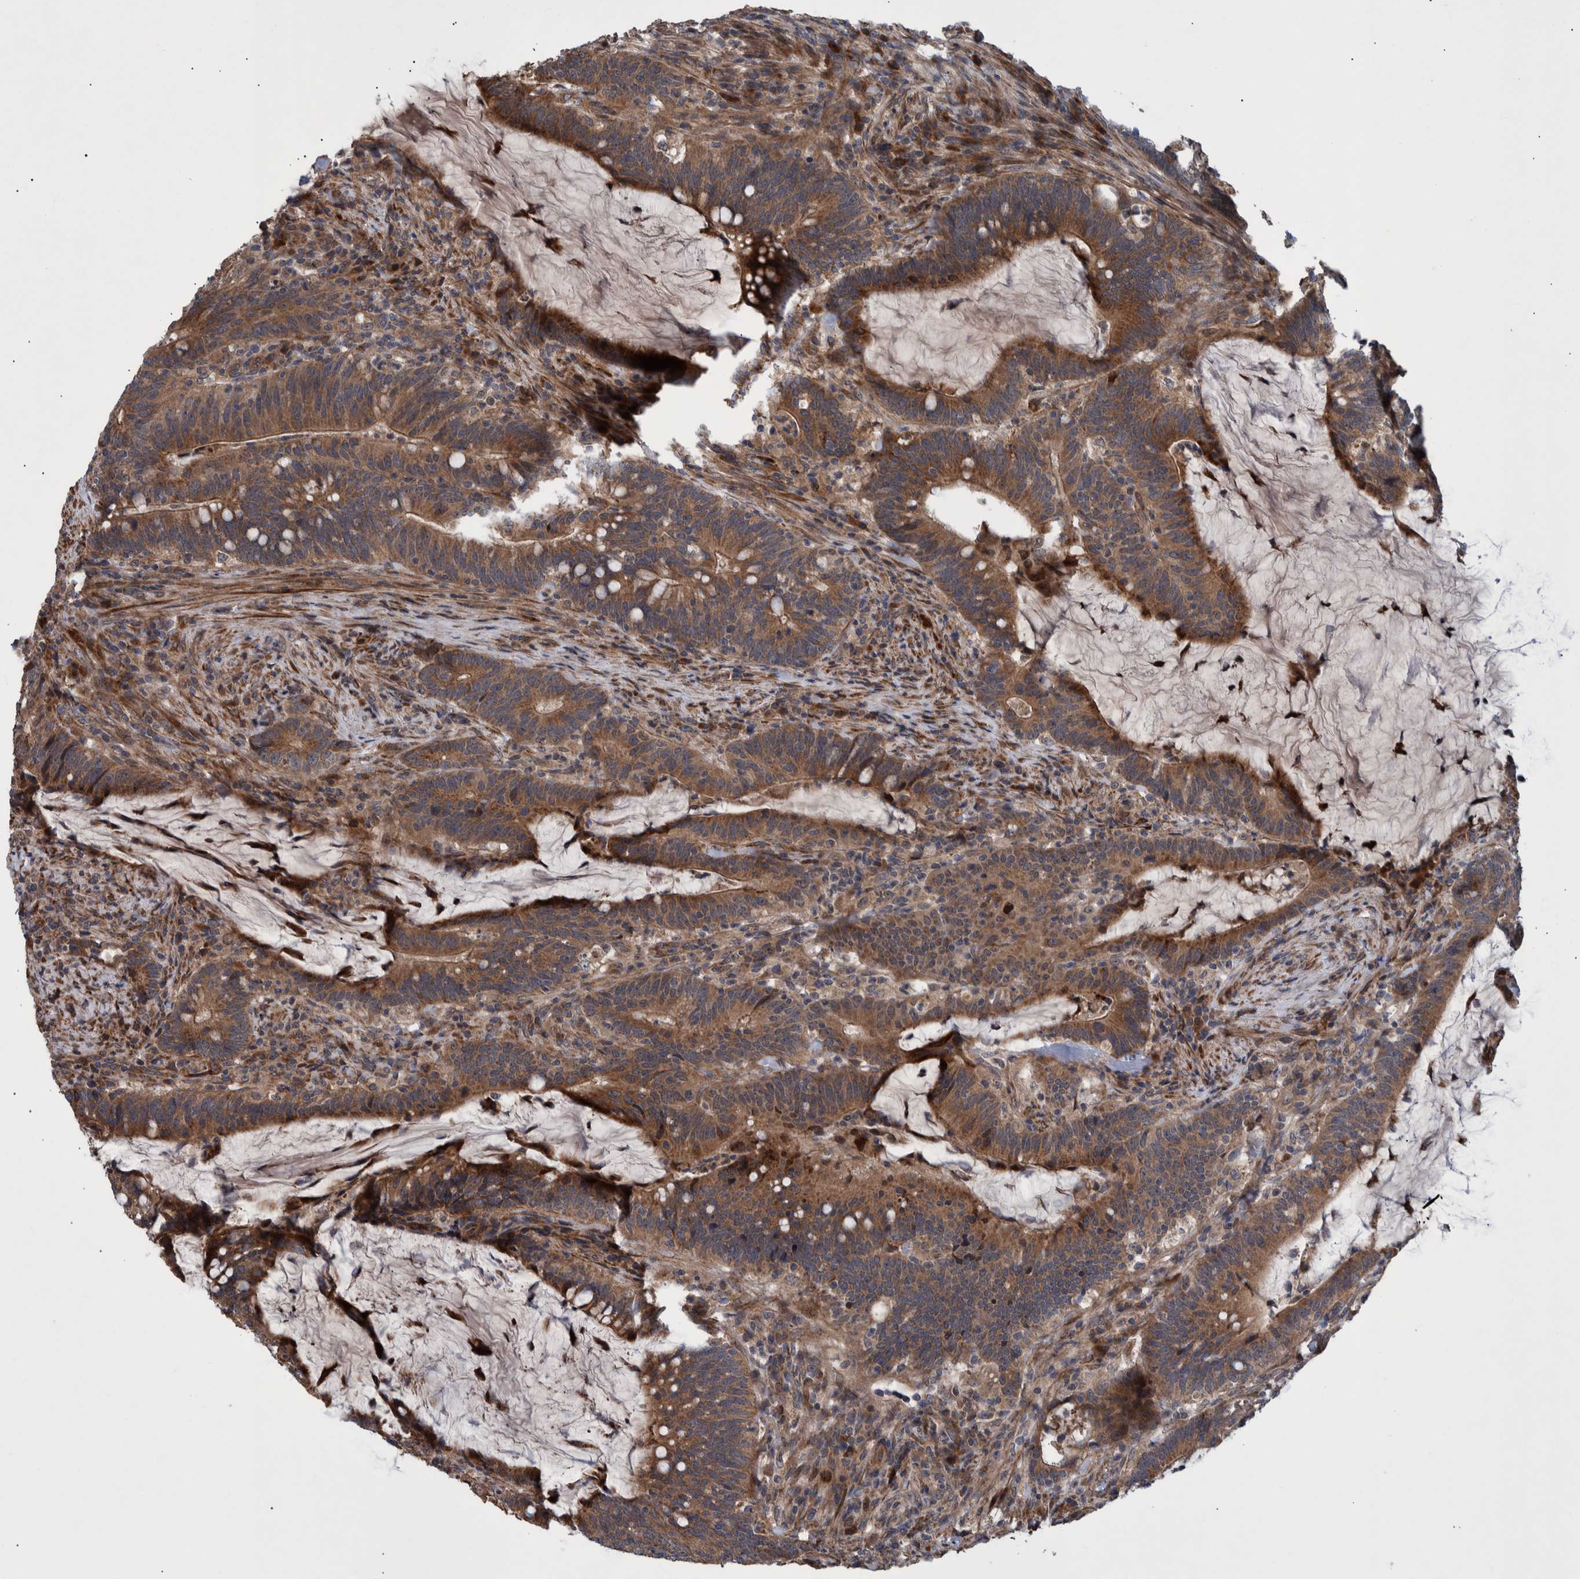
{"staining": {"intensity": "moderate", "quantity": ">75%", "location": "cytoplasmic/membranous"}, "tissue": "colorectal cancer", "cell_type": "Tumor cells", "image_type": "cancer", "snomed": [{"axis": "morphology", "description": "Adenocarcinoma, NOS"}, {"axis": "topography", "description": "Colon"}], "caption": "Tumor cells demonstrate medium levels of moderate cytoplasmic/membranous staining in about >75% of cells in human colorectal cancer (adenocarcinoma).", "gene": "B3GNTL1", "patient": {"sex": "female", "age": 66}}